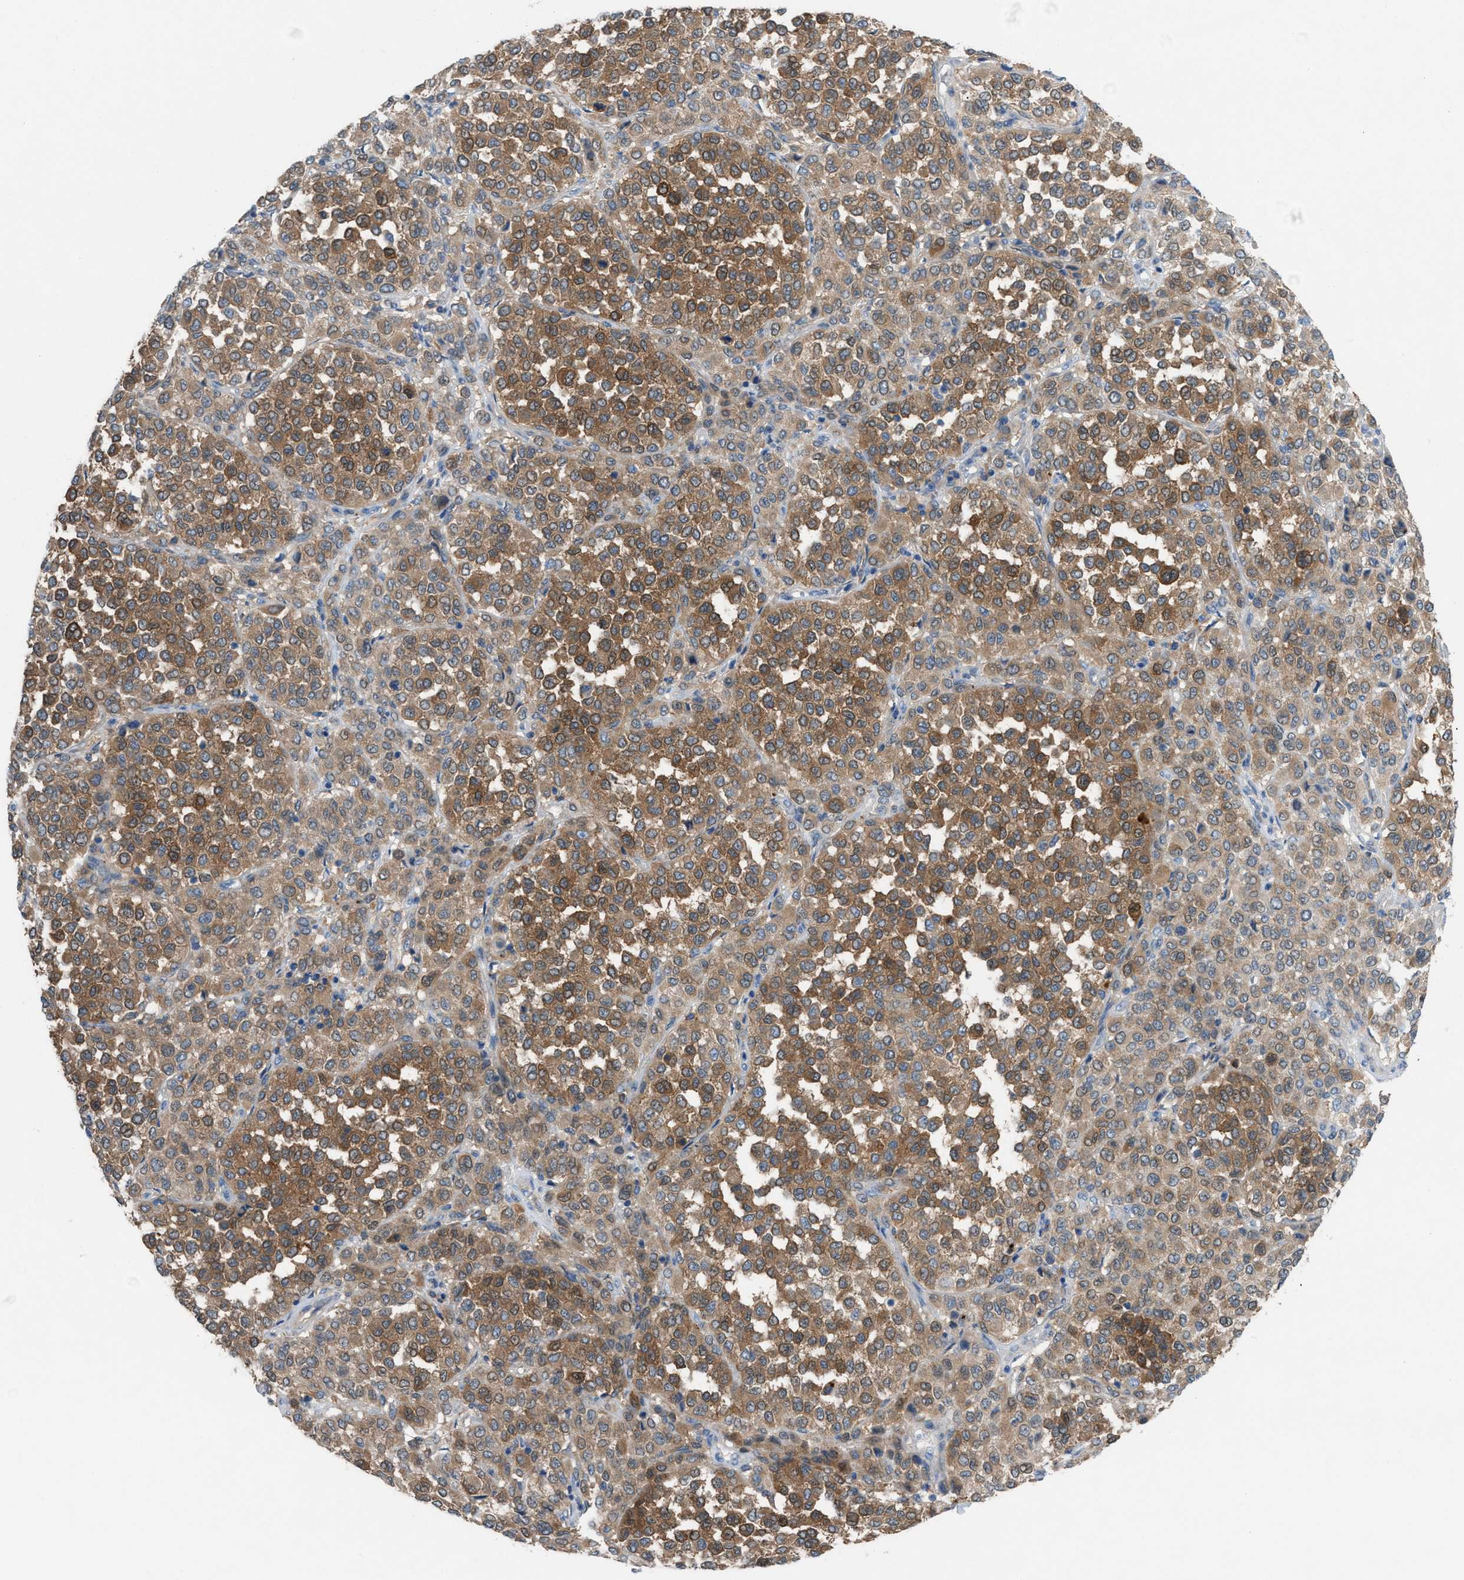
{"staining": {"intensity": "moderate", "quantity": ">75%", "location": "cytoplasmic/membranous"}, "tissue": "melanoma", "cell_type": "Tumor cells", "image_type": "cancer", "snomed": [{"axis": "morphology", "description": "Malignant melanoma, Metastatic site"}, {"axis": "topography", "description": "Pancreas"}], "caption": "Immunohistochemistry of malignant melanoma (metastatic site) shows medium levels of moderate cytoplasmic/membranous positivity in about >75% of tumor cells. The protein is shown in brown color, while the nuclei are stained blue.", "gene": "ASPA", "patient": {"sex": "female", "age": 30}}